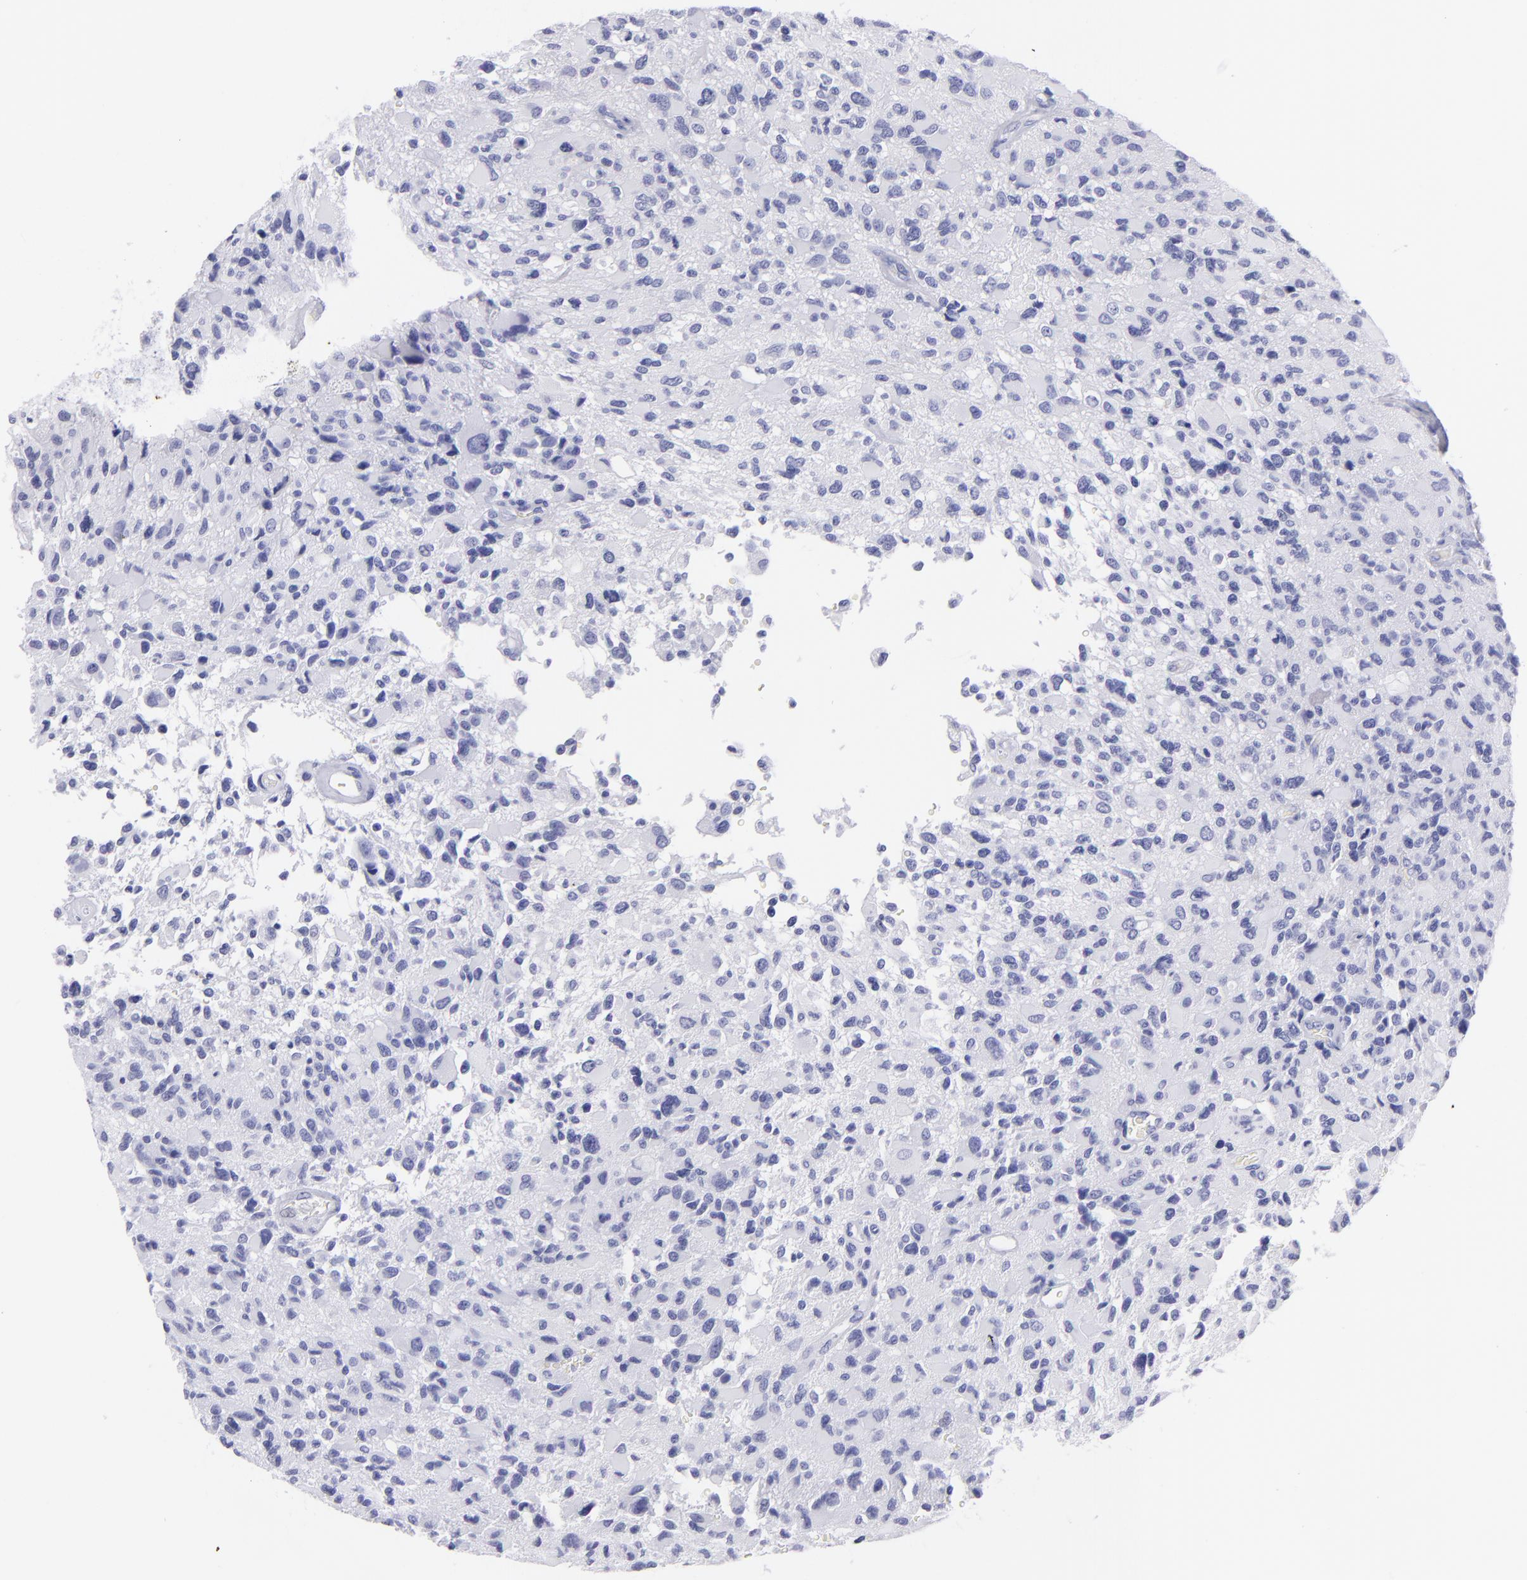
{"staining": {"intensity": "negative", "quantity": "none", "location": "none"}, "tissue": "glioma", "cell_type": "Tumor cells", "image_type": "cancer", "snomed": [{"axis": "morphology", "description": "Glioma, malignant, High grade"}, {"axis": "topography", "description": "Brain"}], "caption": "DAB immunohistochemical staining of high-grade glioma (malignant) reveals no significant positivity in tumor cells. Nuclei are stained in blue.", "gene": "PIP", "patient": {"sex": "male", "age": 69}}